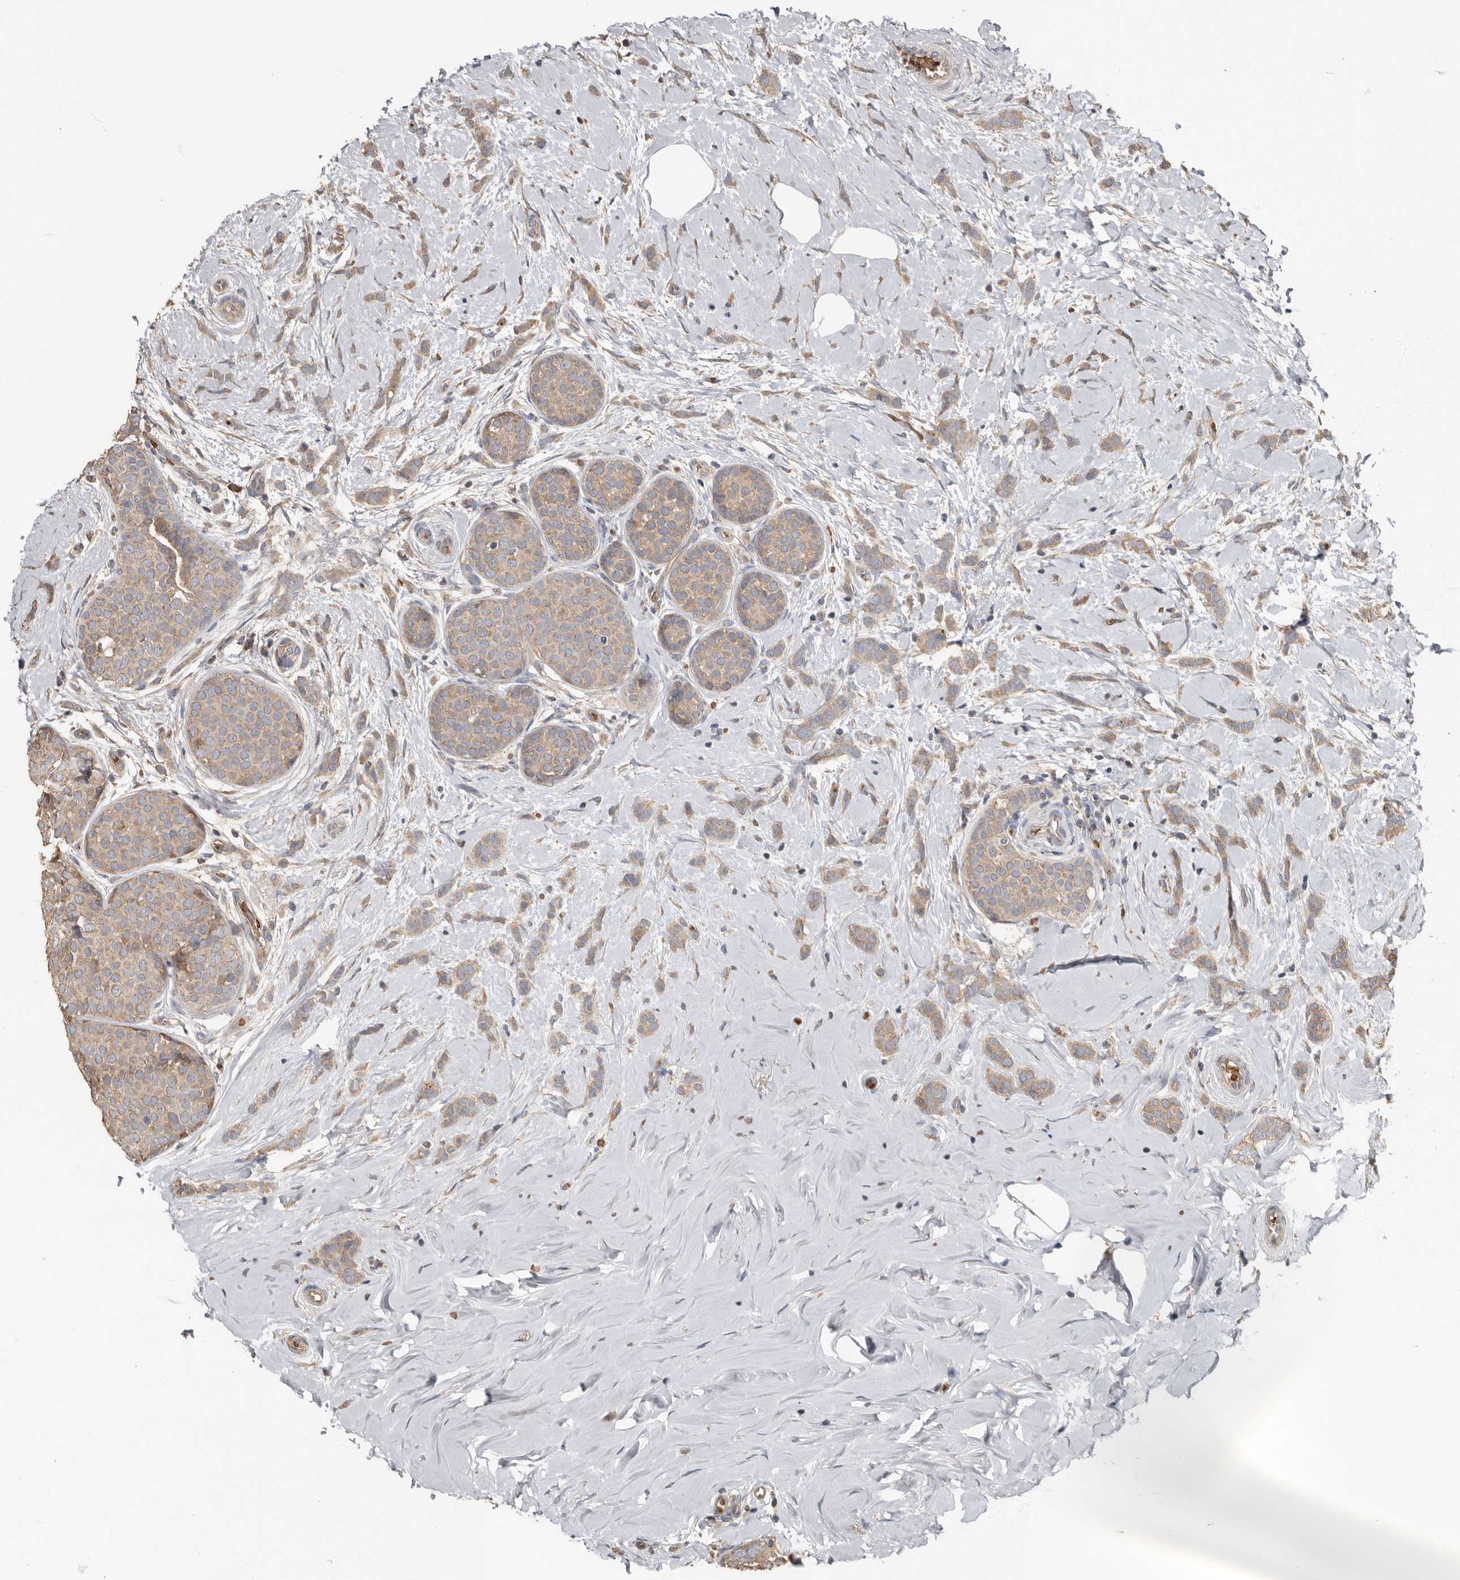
{"staining": {"intensity": "weak", "quantity": ">75%", "location": "cytoplasmic/membranous"}, "tissue": "breast cancer", "cell_type": "Tumor cells", "image_type": "cancer", "snomed": [{"axis": "morphology", "description": "Lobular carcinoma, in situ"}, {"axis": "morphology", "description": "Lobular carcinoma"}, {"axis": "topography", "description": "Breast"}], "caption": "Breast cancer stained for a protein (brown) reveals weak cytoplasmic/membranous positive expression in approximately >75% of tumor cells.", "gene": "KIF26B", "patient": {"sex": "female", "age": 41}}